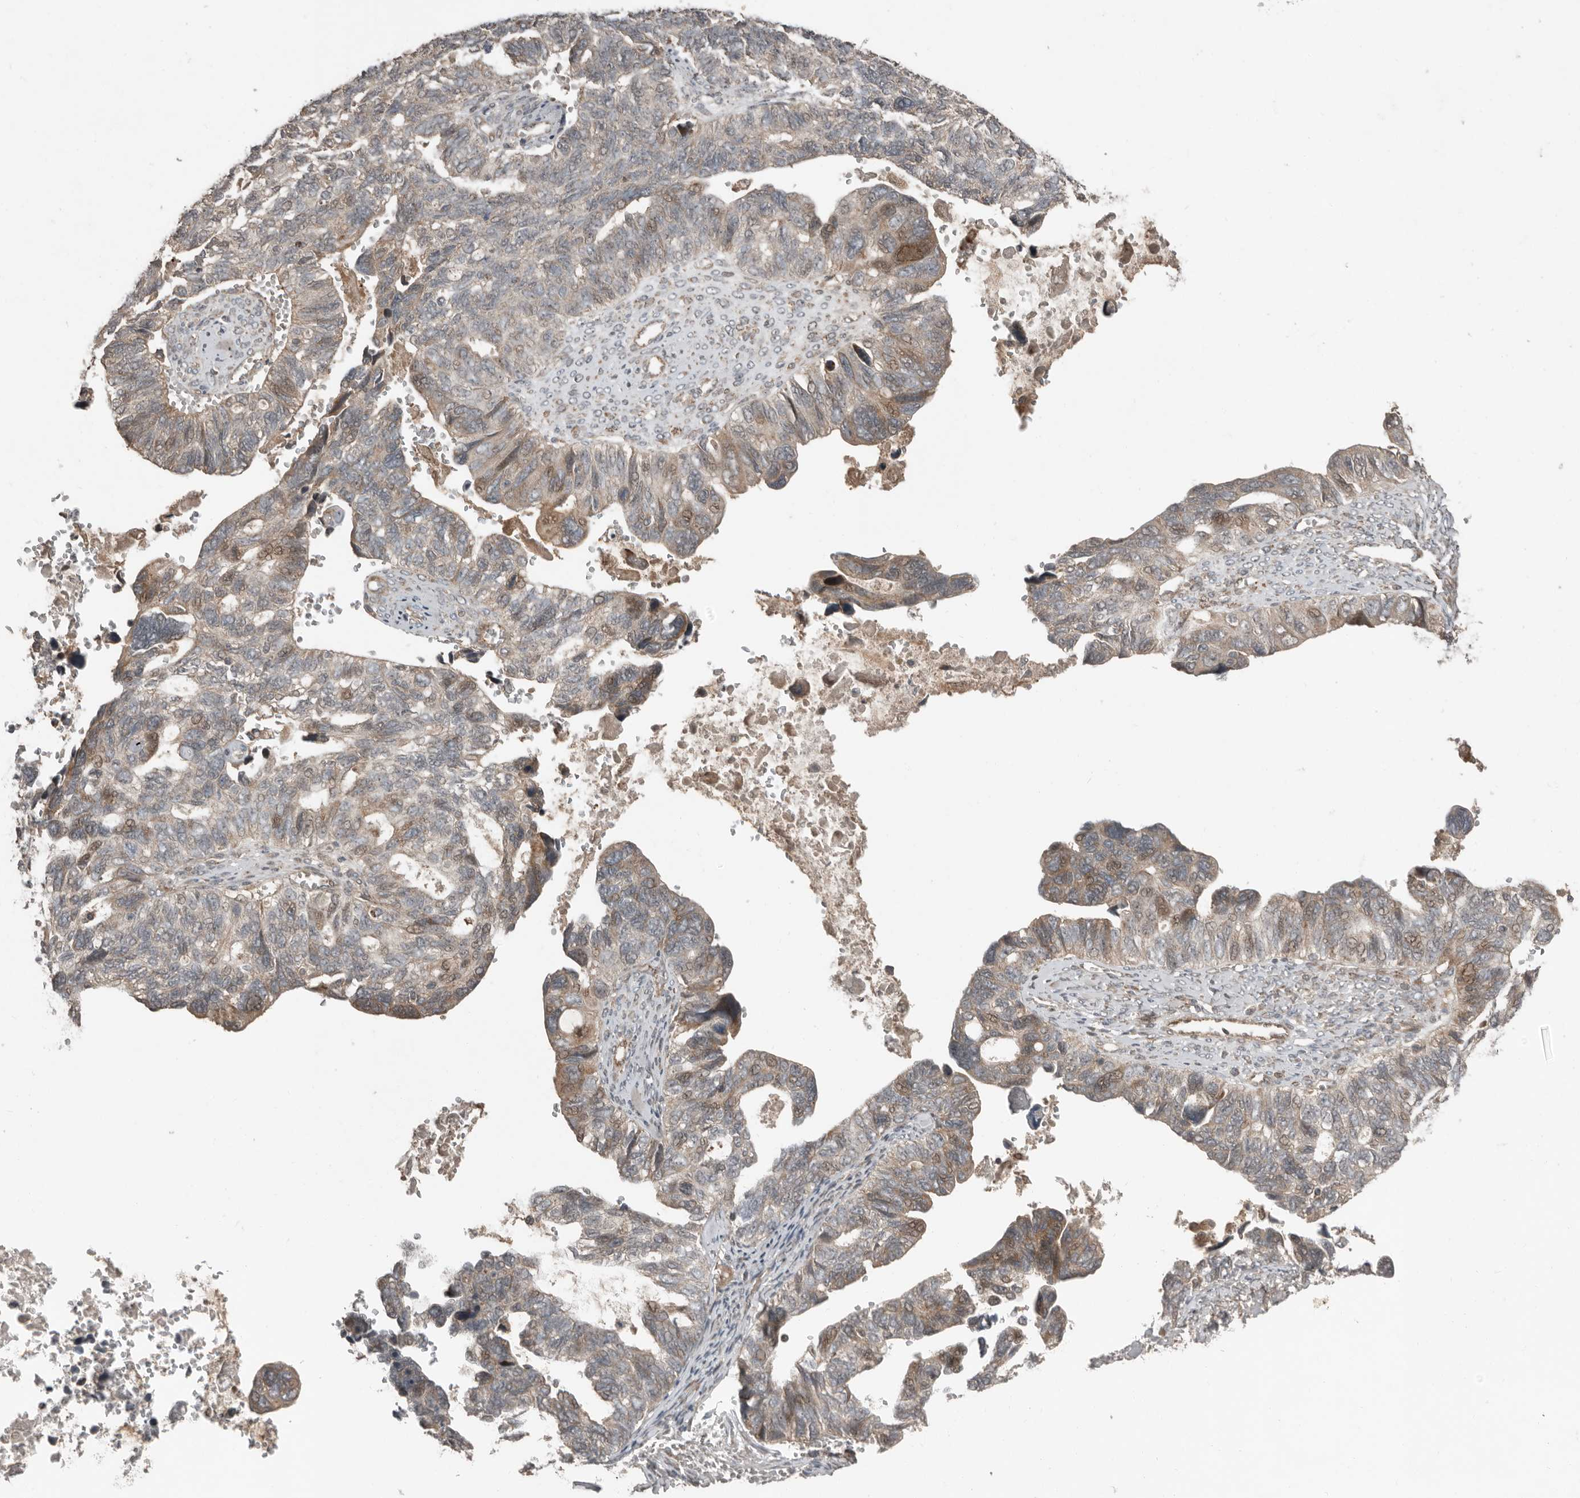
{"staining": {"intensity": "moderate", "quantity": "<25%", "location": "cytoplasmic/membranous"}, "tissue": "ovarian cancer", "cell_type": "Tumor cells", "image_type": "cancer", "snomed": [{"axis": "morphology", "description": "Cystadenocarcinoma, serous, NOS"}, {"axis": "topography", "description": "Ovary"}], "caption": "A brown stain labels moderate cytoplasmic/membranous expression of a protein in human ovarian cancer (serous cystadenocarcinoma) tumor cells. The staining was performed using DAB to visualize the protein expression in brown, while the nuclei were stained in blue with hematoxylin (Magnification: 20x).", "gene": "SLC6A7", "patient": {"sex": "female", "age": 79}}